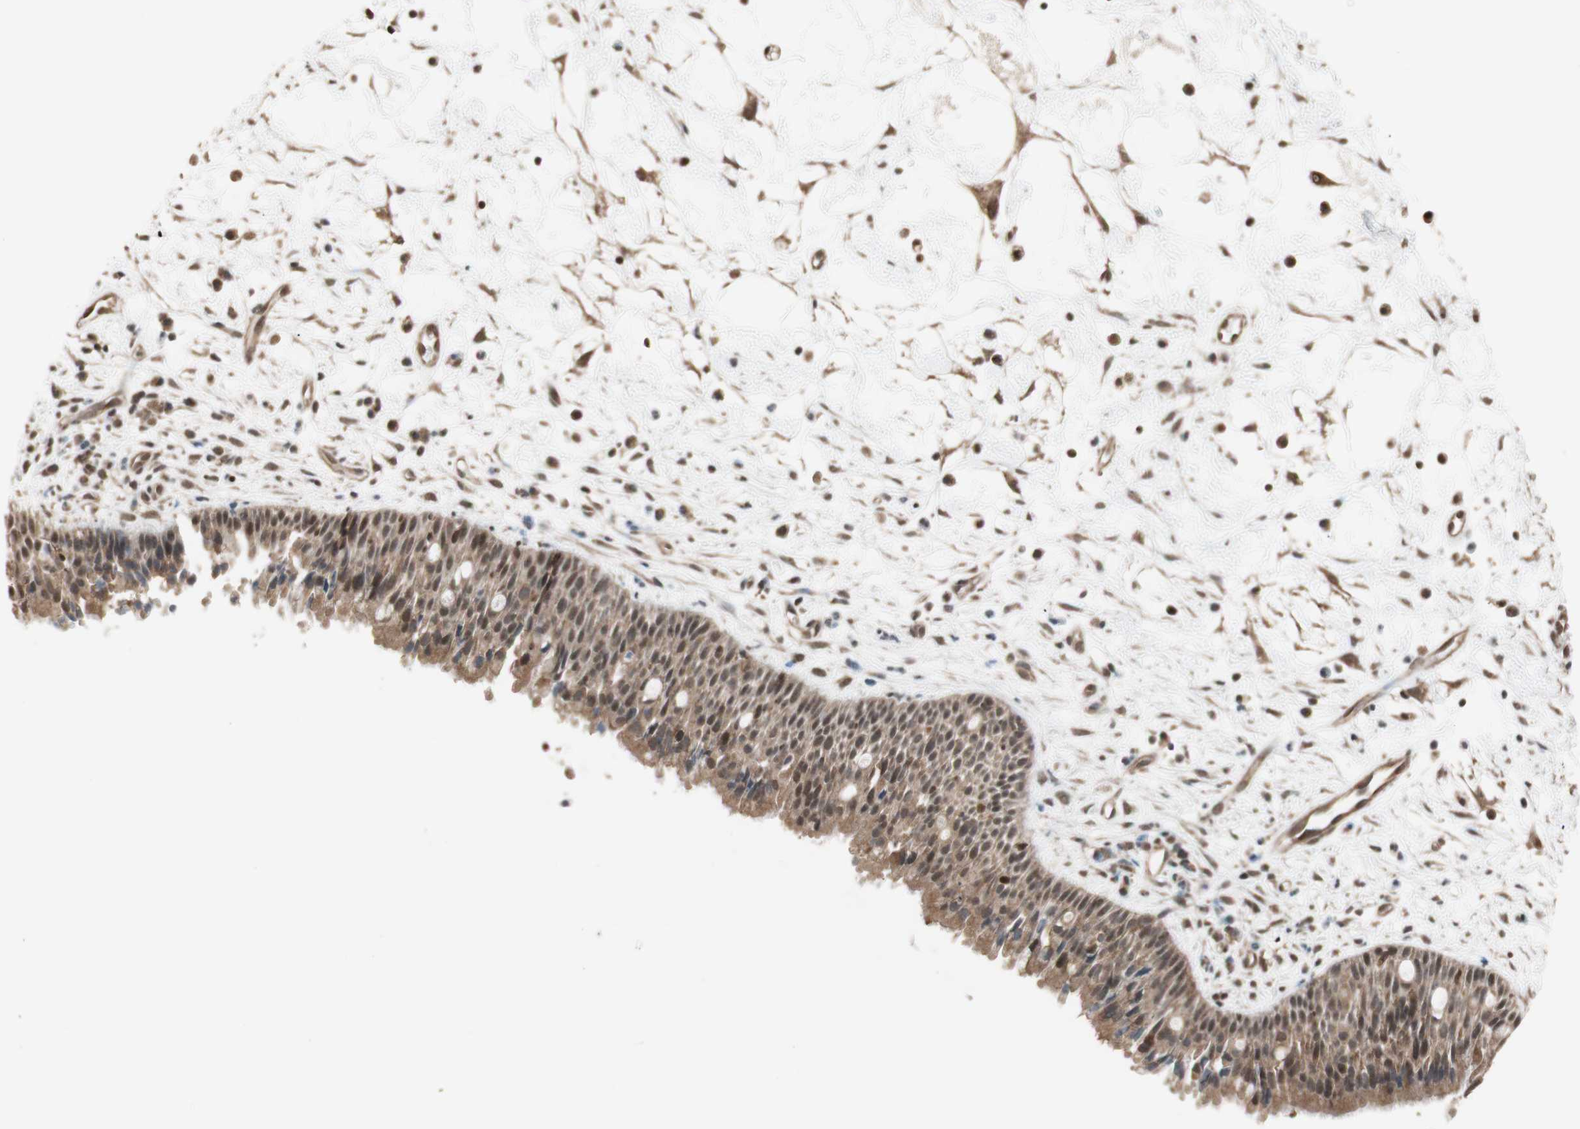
{"staining": {"intensity": "moderate", "quantity": ">75%", "location": "cytoplasmic/membranous,nuclear"}, "tissue": "nasopharynx", "cell_type": "Respiratory epithelial cells", "image_type": "normal", "snomed": [{"axis": "morphology", "description": "Normal tissue, NOS"}, {"axis": "topography", "description": "Nasopharynx"}], "caption": "Unremarkable nasopharynx exhibits moderate cytoplasmic/membranous,nuclear positivity in about >75% of respiratory epithelial cells, visualized by immunohistochemistry.", "gene": "DRAP1", "patient": {"sex": "male", "age": 13}}